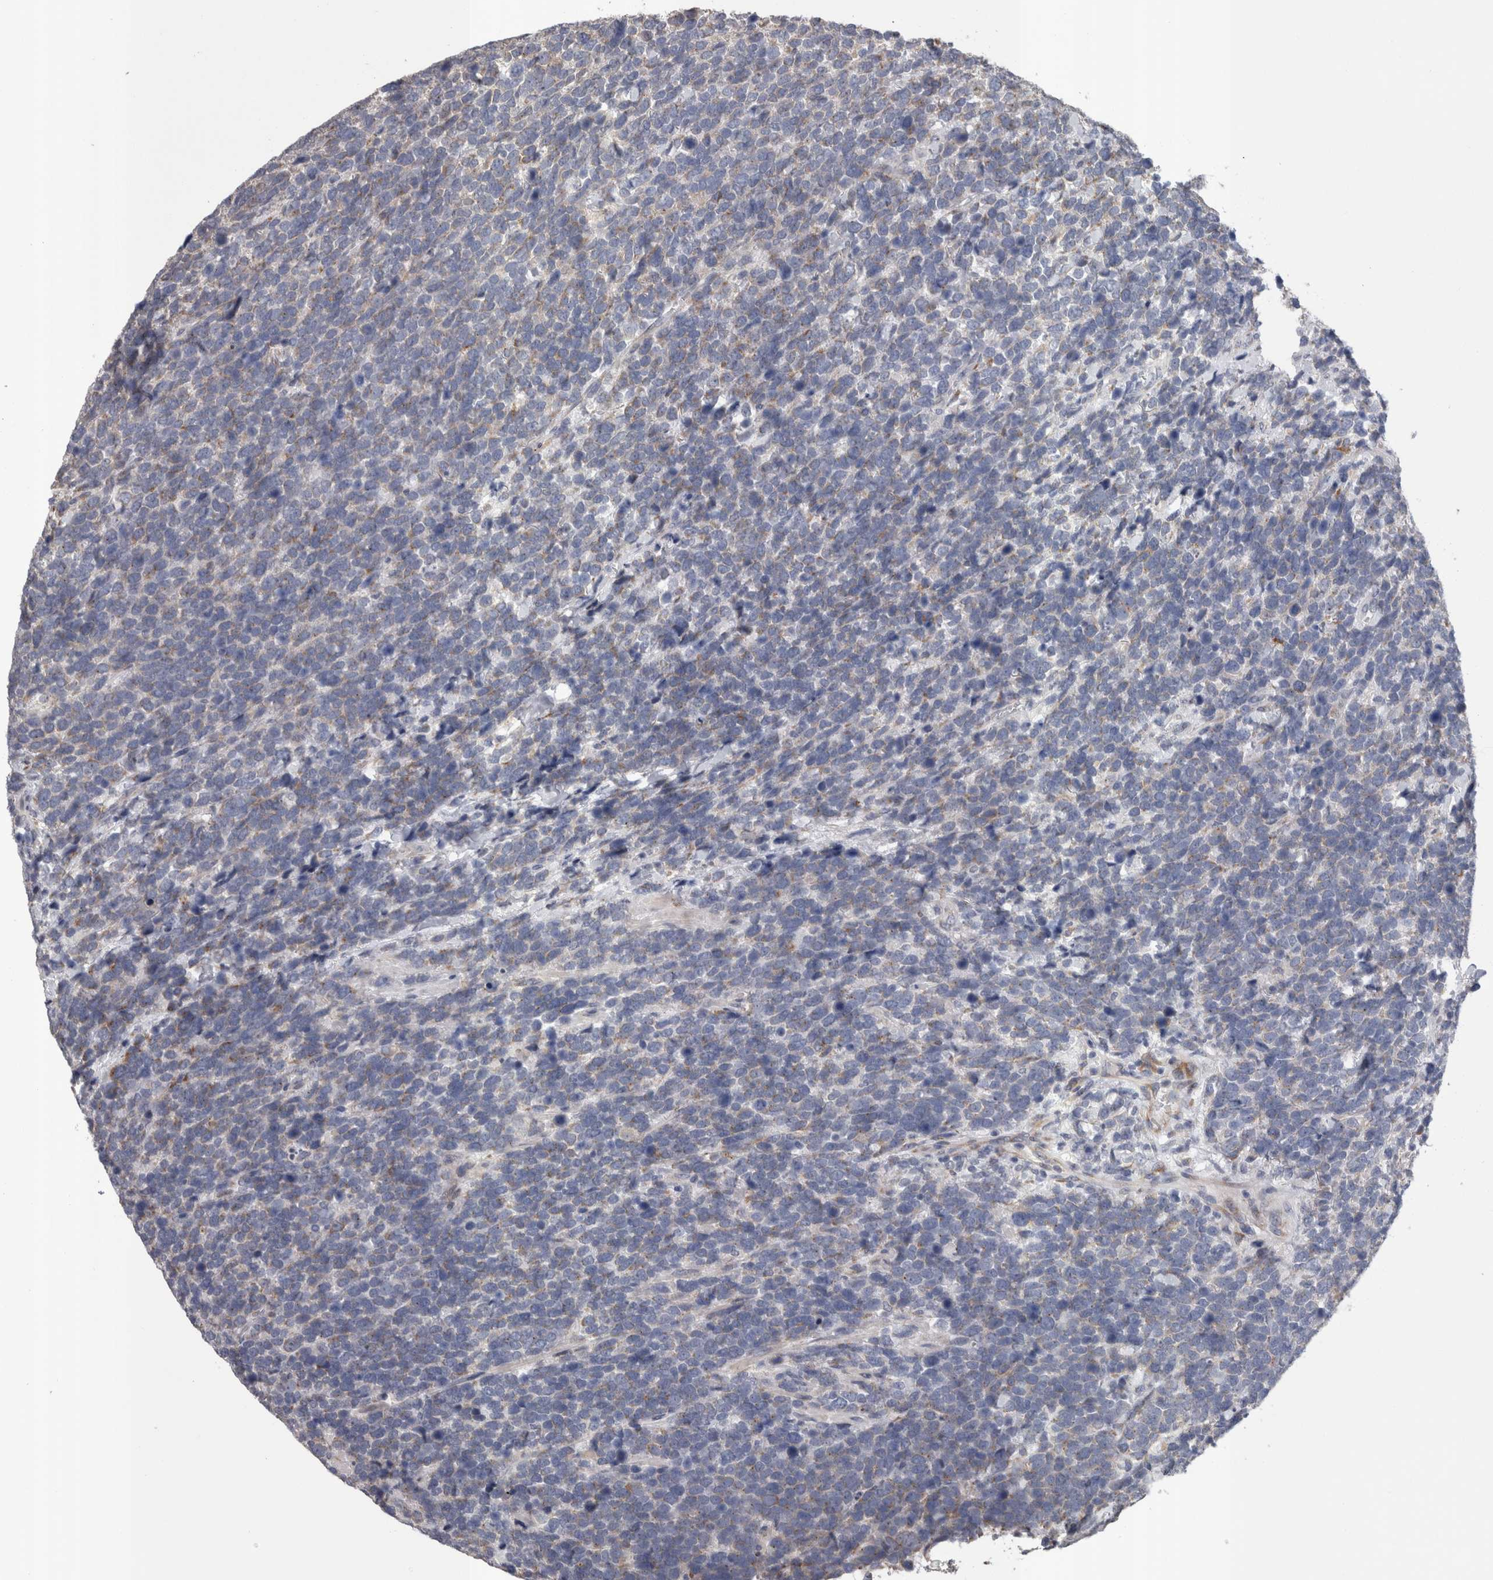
{"staining": {"intensity": "negative", "quantity": "none", "location": "none"}, "tissue": "urothelial cancer", "cell_type": "Tumor cells", "image_type": "cancer", "snomed": [{"axis": "morphology", "description": "Urothelial carcinoma, High grade"}, {"axis": "topography", "description": "Urinary bladder"}], "caption": "This is an immunohistochemistry photomicrograph of urothelial cancer. There is no expression in tumor cells.", "gene": "STC1", "patient": {"sex": "female", "age": 82}}